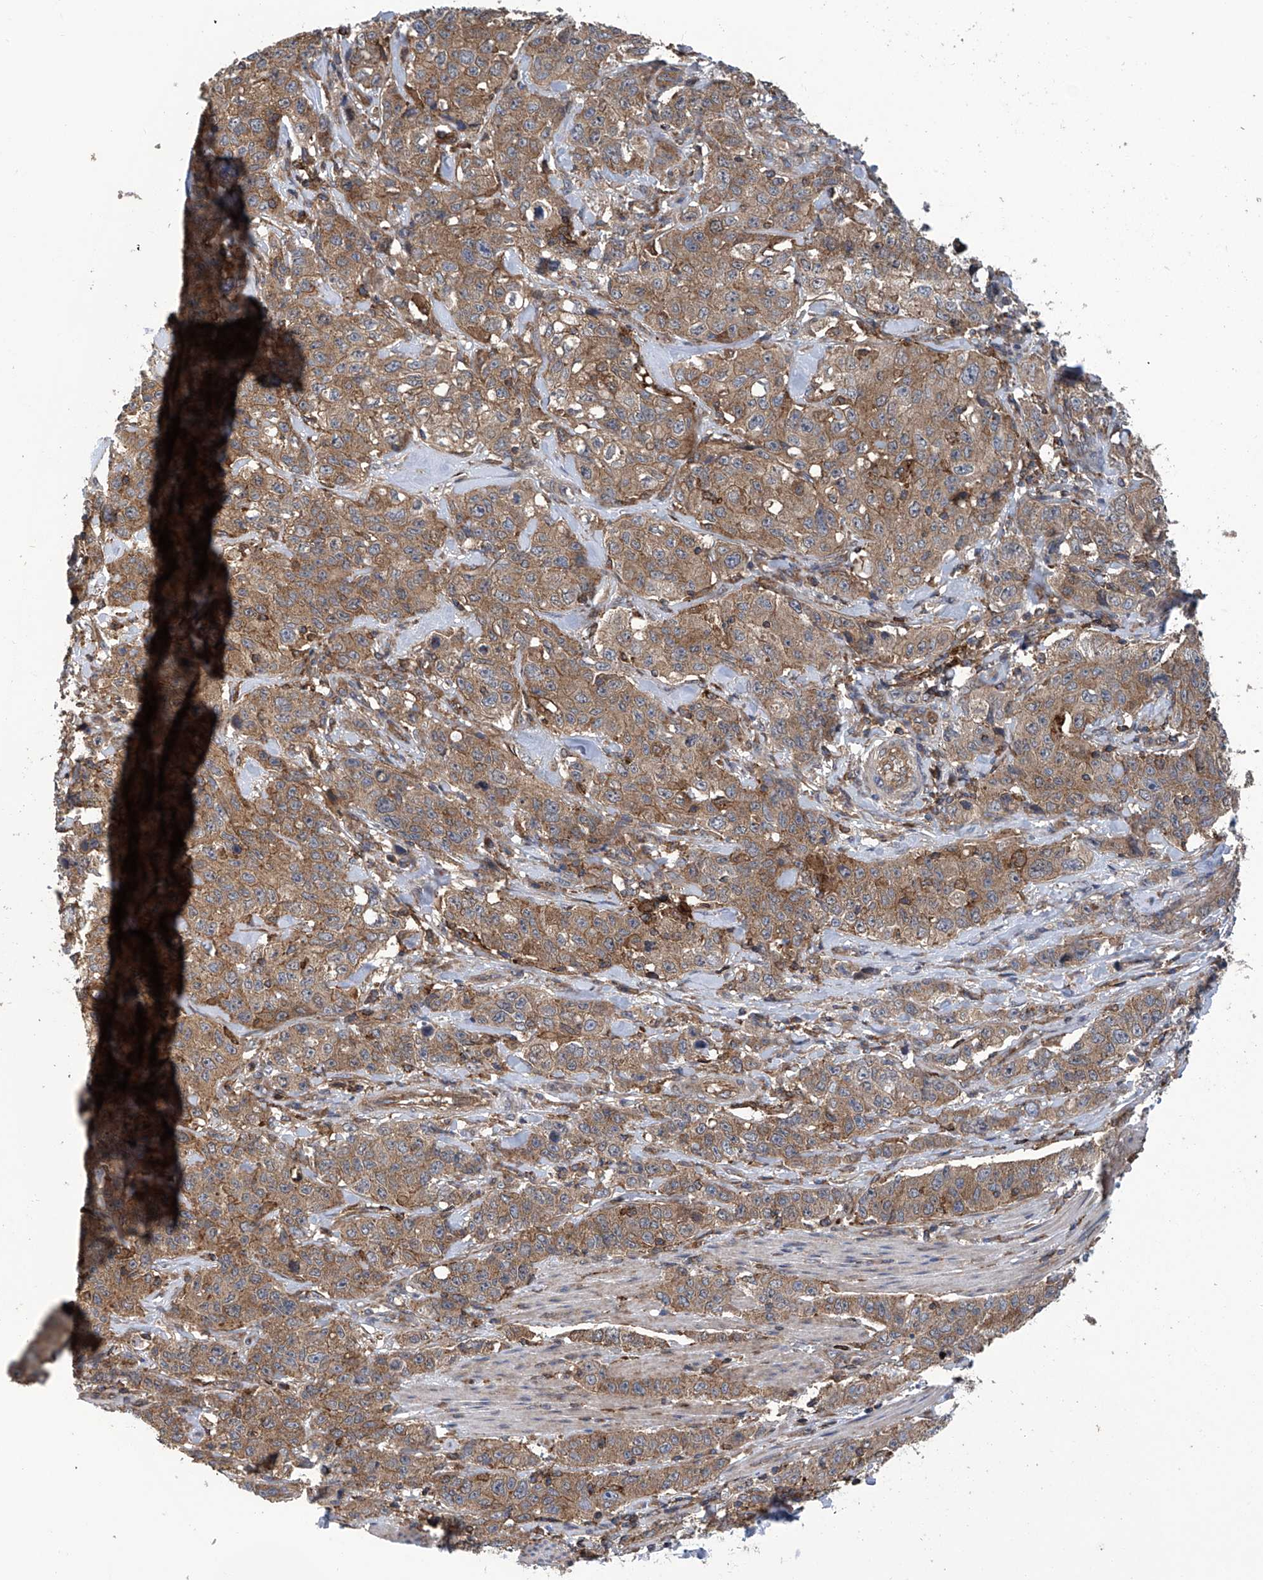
{"staining": {"intensity": "moderate", "quantity": ">75%", "location": "cytoplasmic/membranous"}, "tissue": "stomach cancer", "cell_type": "Tumor cells", "image_type": "cancer", "snomed": [{"axis": "morphology", "description": "Adenocarcinoma, NOS"}, {"axis": "topography", "description": "Stomach"}], "caption": "High-magnification brightfield microscopy of stomach cancer stained with DAB (brown) and counterstained with hematoxylin (blue). tumor cells exhibit moderate cytoplasmic/membranous positivity is present in approximately>75% of cells.", "gene": "SMAP1", "patient": {"sex": "male", "age": 48}}